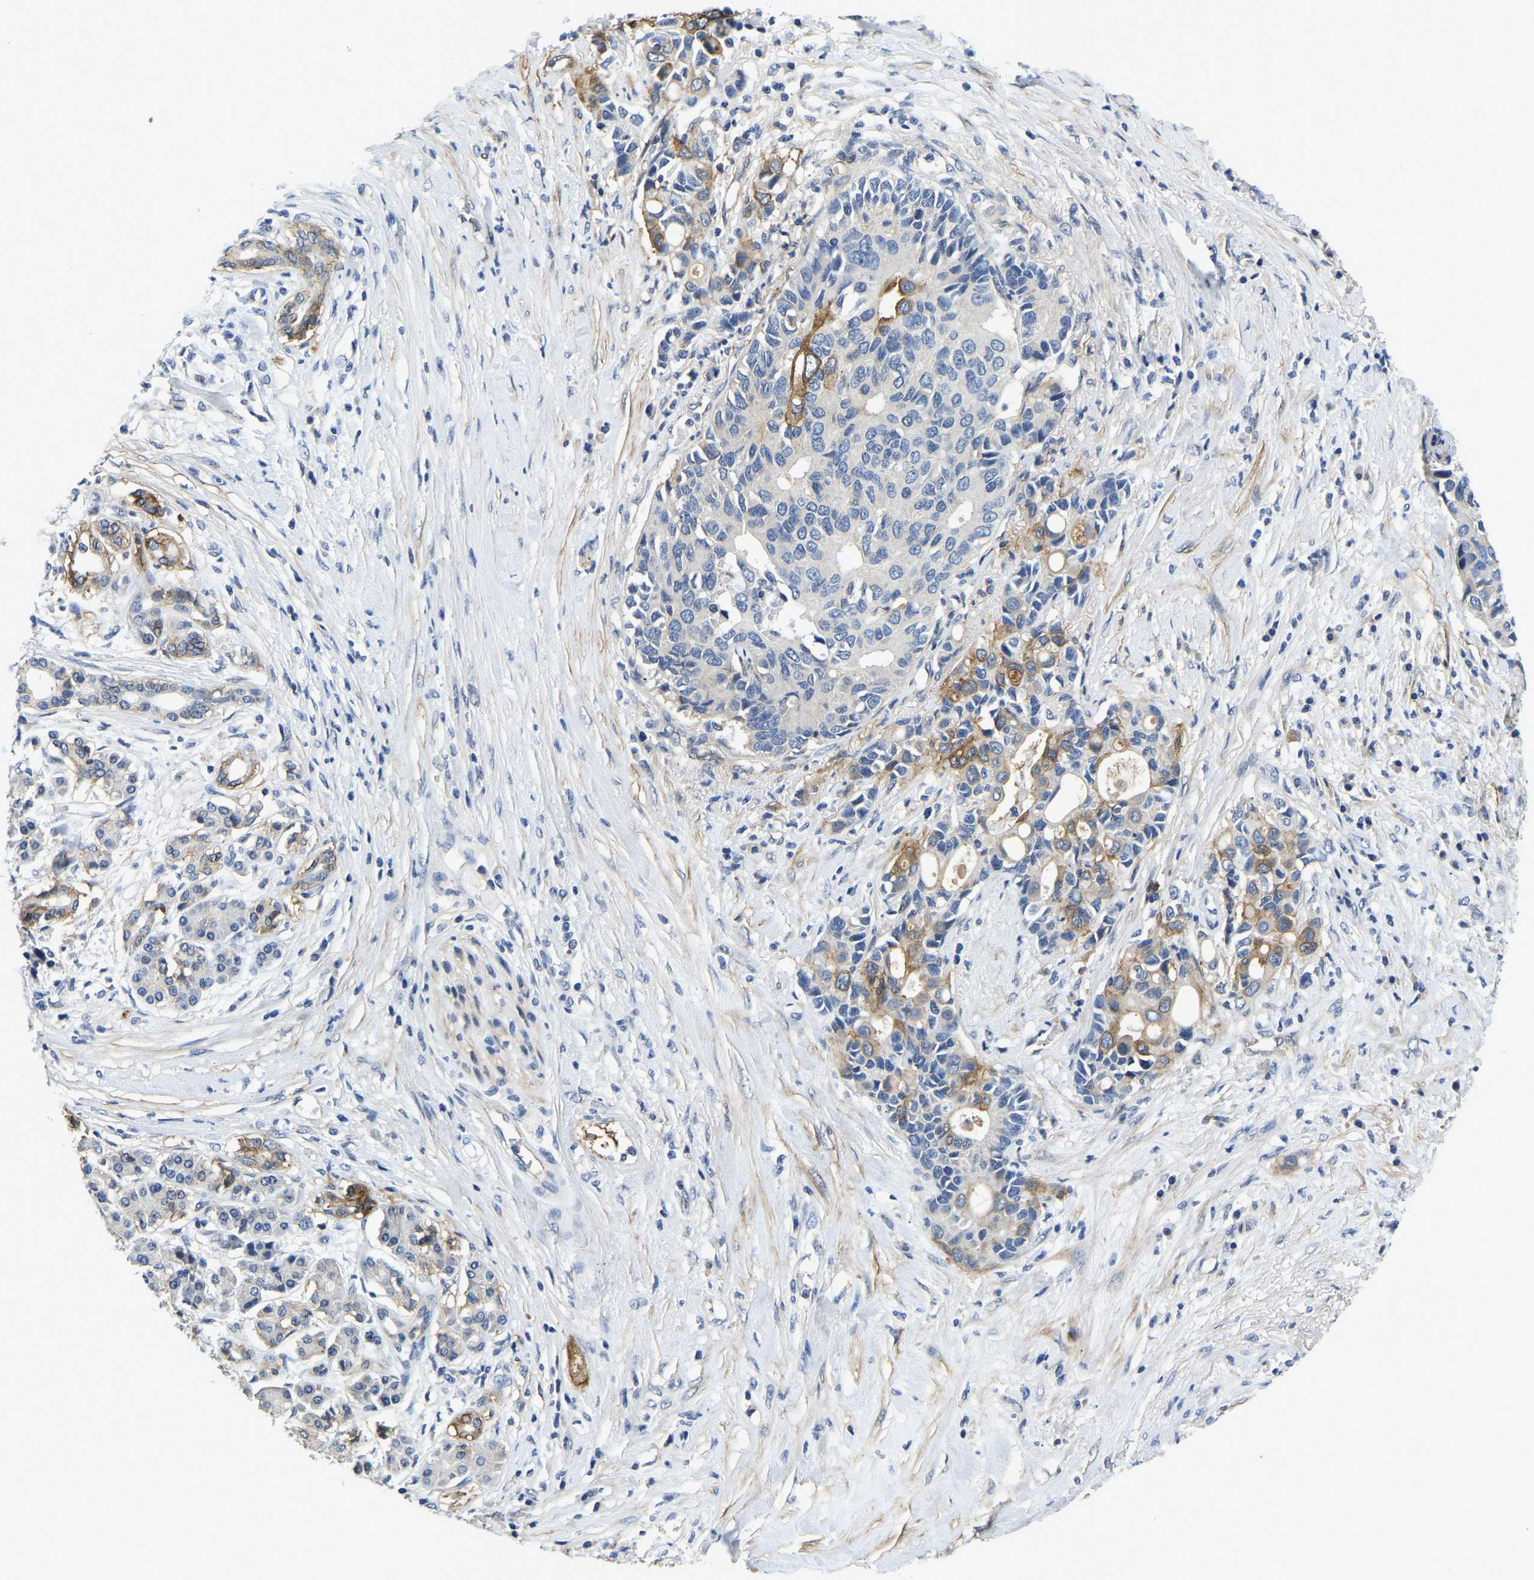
{"staining": {"intensity": "moderate", "quantity": "25%-75%", "location": "cytoplasmic/membranous"}, "tissue": "pancreatic cancer", "cell_type": "Tumor cells", "image_type": "cancer", "snomed": [{"axis": "morphology", "description": "Adenocarcinoma, NOS"}, {"axis": "topography", "description": "Pancreas"}], "caption": "A high-resolution micrograph shows immunohistochemistry staining of pancreatic adenocarcinoma, which exhibits moderate cytoplasmic/membranous staining in approximately 25%-75% of tumor cells.", "gene": "ITGA2", "patient": {"sex": "female", "age": 56}}